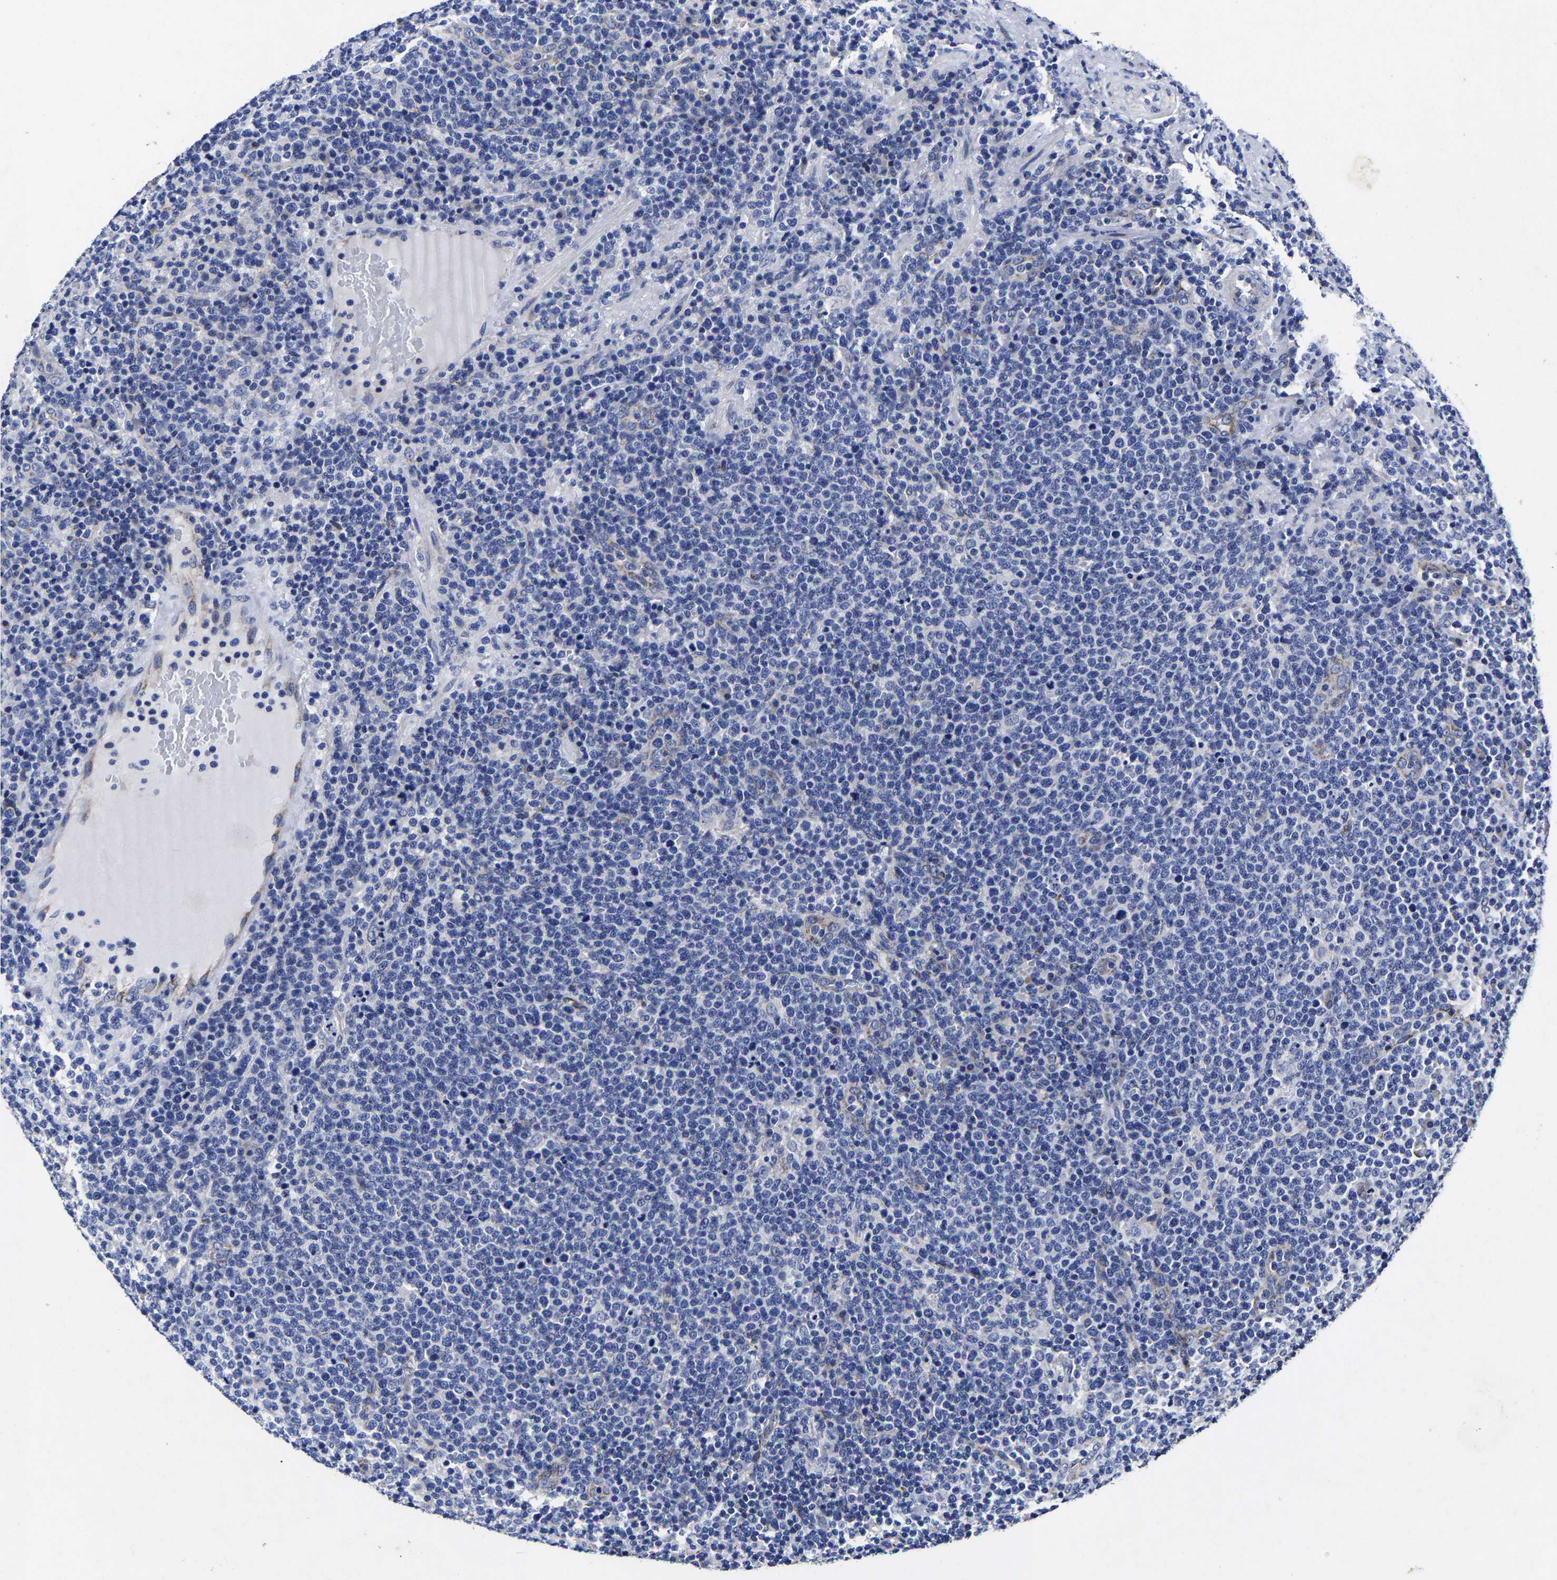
{"staining": {"intensity": "negative", "quantity": "none", "location": "none"}, "tissue": "lymphoma", "cell_type": "Tumor cells", "image_type": "cancer", "snomed": [{"axis": "morphology", "description": "Malignant lymphoma, non-Hodgkin's type, High grade"}, {"axis": "topography", "description": "Lymph node"}], "caption": "Tumor cells are negative for brown protein staining in lymphoma.", "gene": "AASS", "patient": {"sex": "male", "age": 61}}